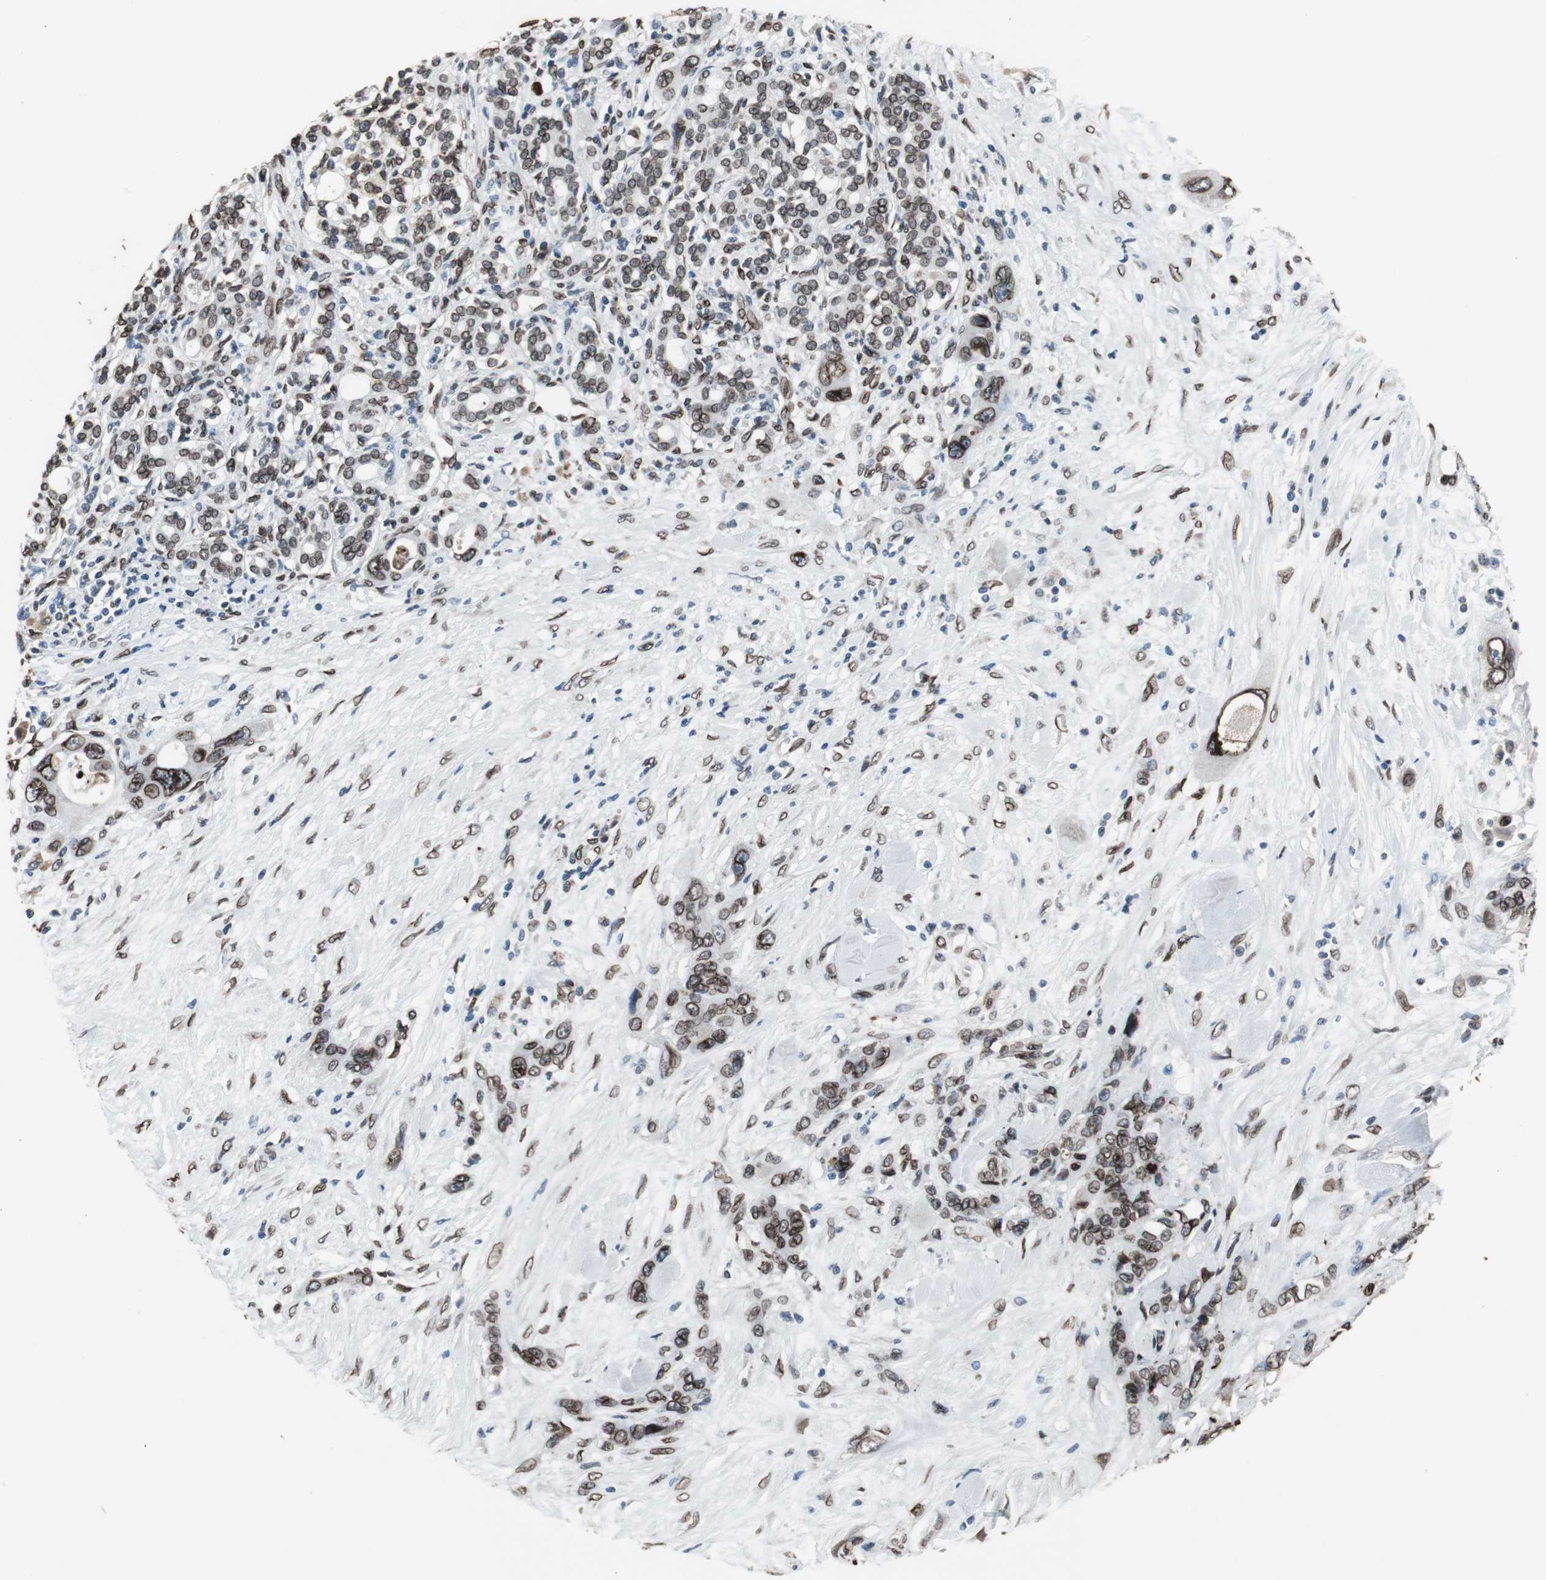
{"staining": {"intensity": "strong", "quantity": ">75%", "location": "cytoplasmic/membranous,nuclear"}, "tissue": "pancreatic cancer", "cell_type": "Tumor cells", "image_type": "cancer", "snomed": [{"axis": "morphology", "description": "Adenocarcinoma, NOS"}, {"axis": "topography", "description": "Pancreas"}], "caption": "Human adenocarcinoma (pancreatic) stained with a brown dye displays strong cytoplasmic/membranous and nuclear positive positivity in about >75% of tumor cells.", "gene": "LMNA", "patient": {"sex": "male", "age": 46}}